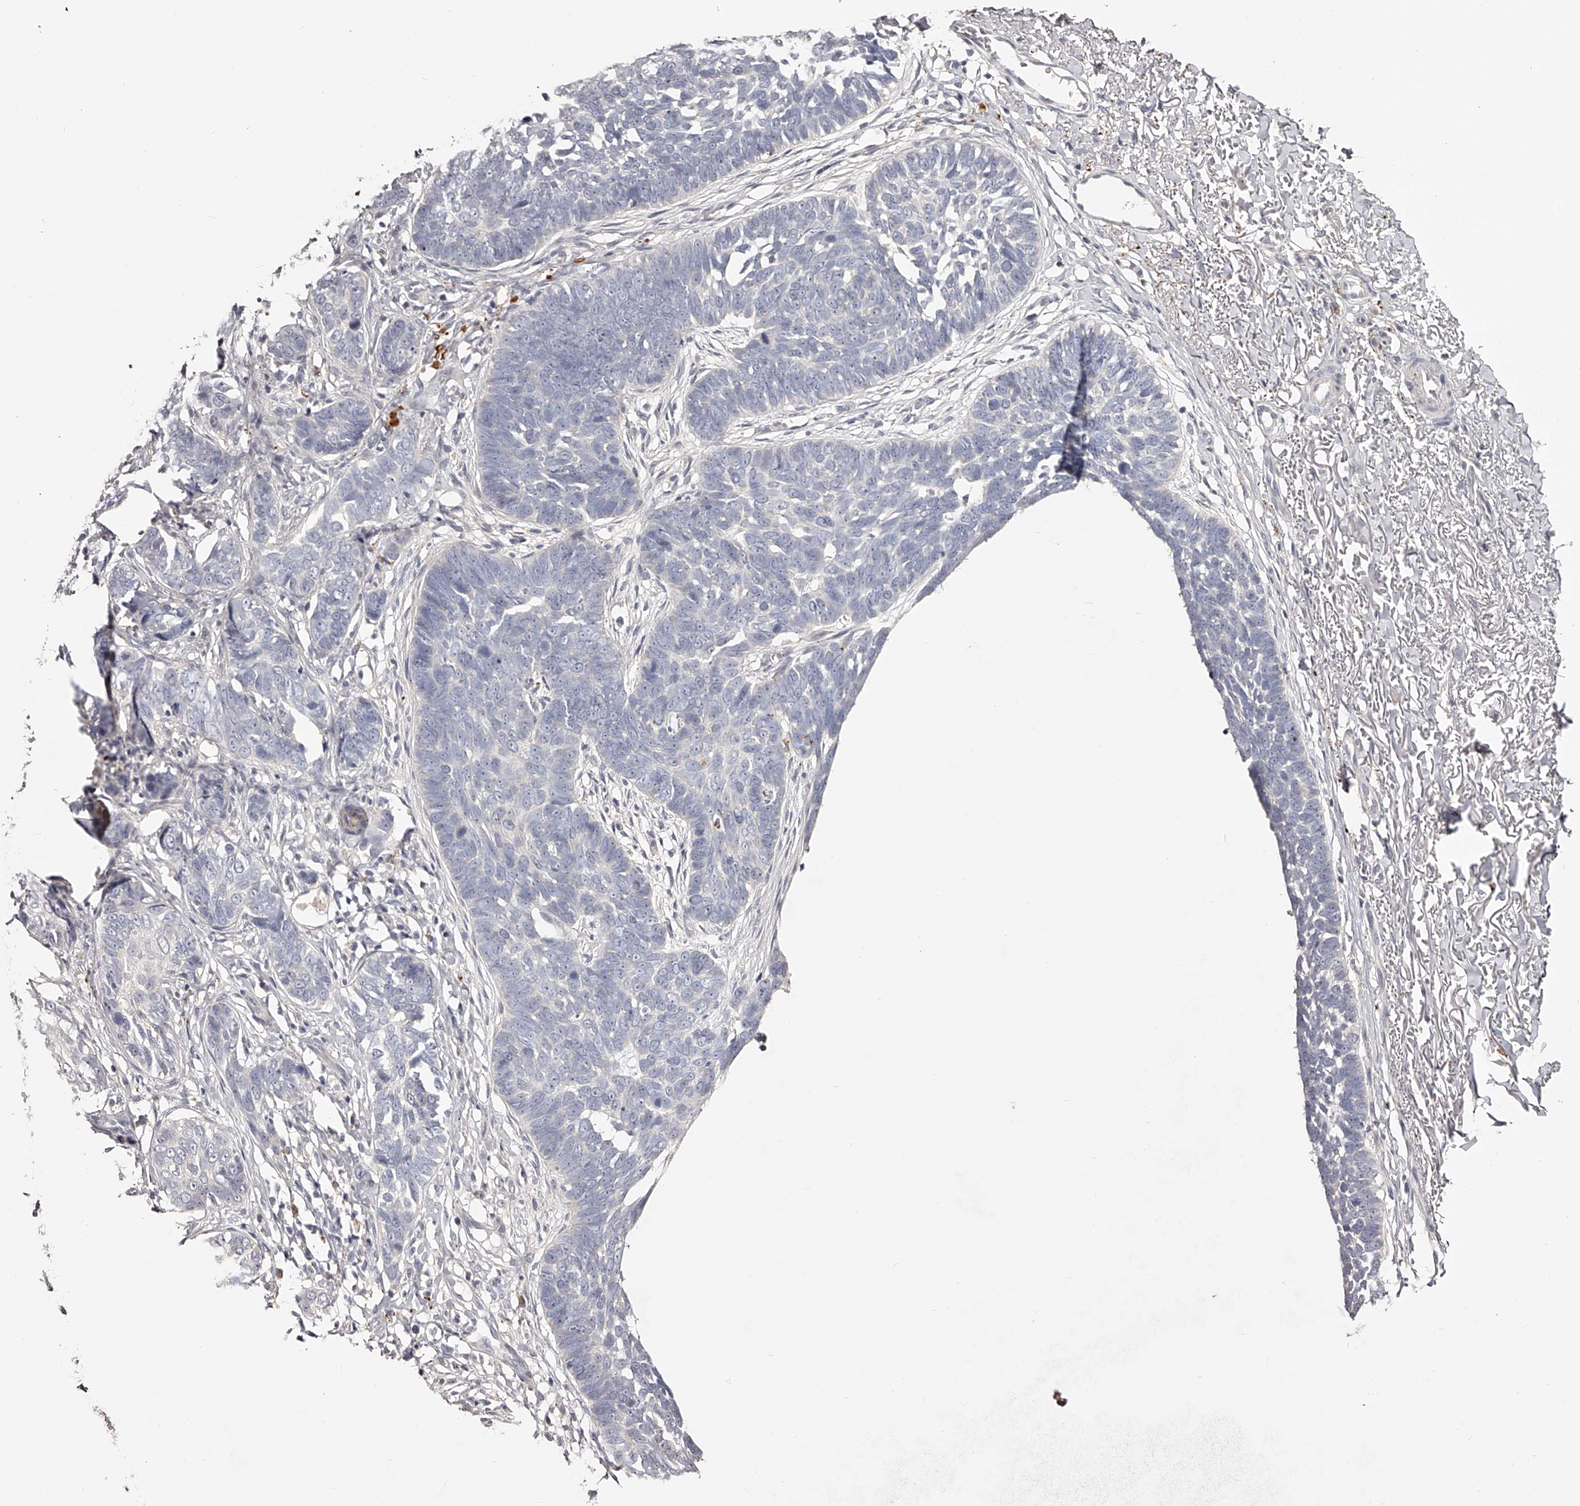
{"staining": {"intensity": "negative", "quantity": "none", "location": "none"}, "tissue": "skin cancer", "cell_type": "Tumor cells", "image_type": "cancer", "snomed": [{"axis": "morphology", "description": "Normal tissue, NOS"}, {"axis": "morphology", "description": "Basal cell carcinoma"}, {"axis": "topography", "description": "Skin"}], "caption": "Tumor cells are negative for brown protein staining in skin basal cell carcinoma.", "gene": "SLC35D3", "patient": {"sex": "male", "age": 77}}